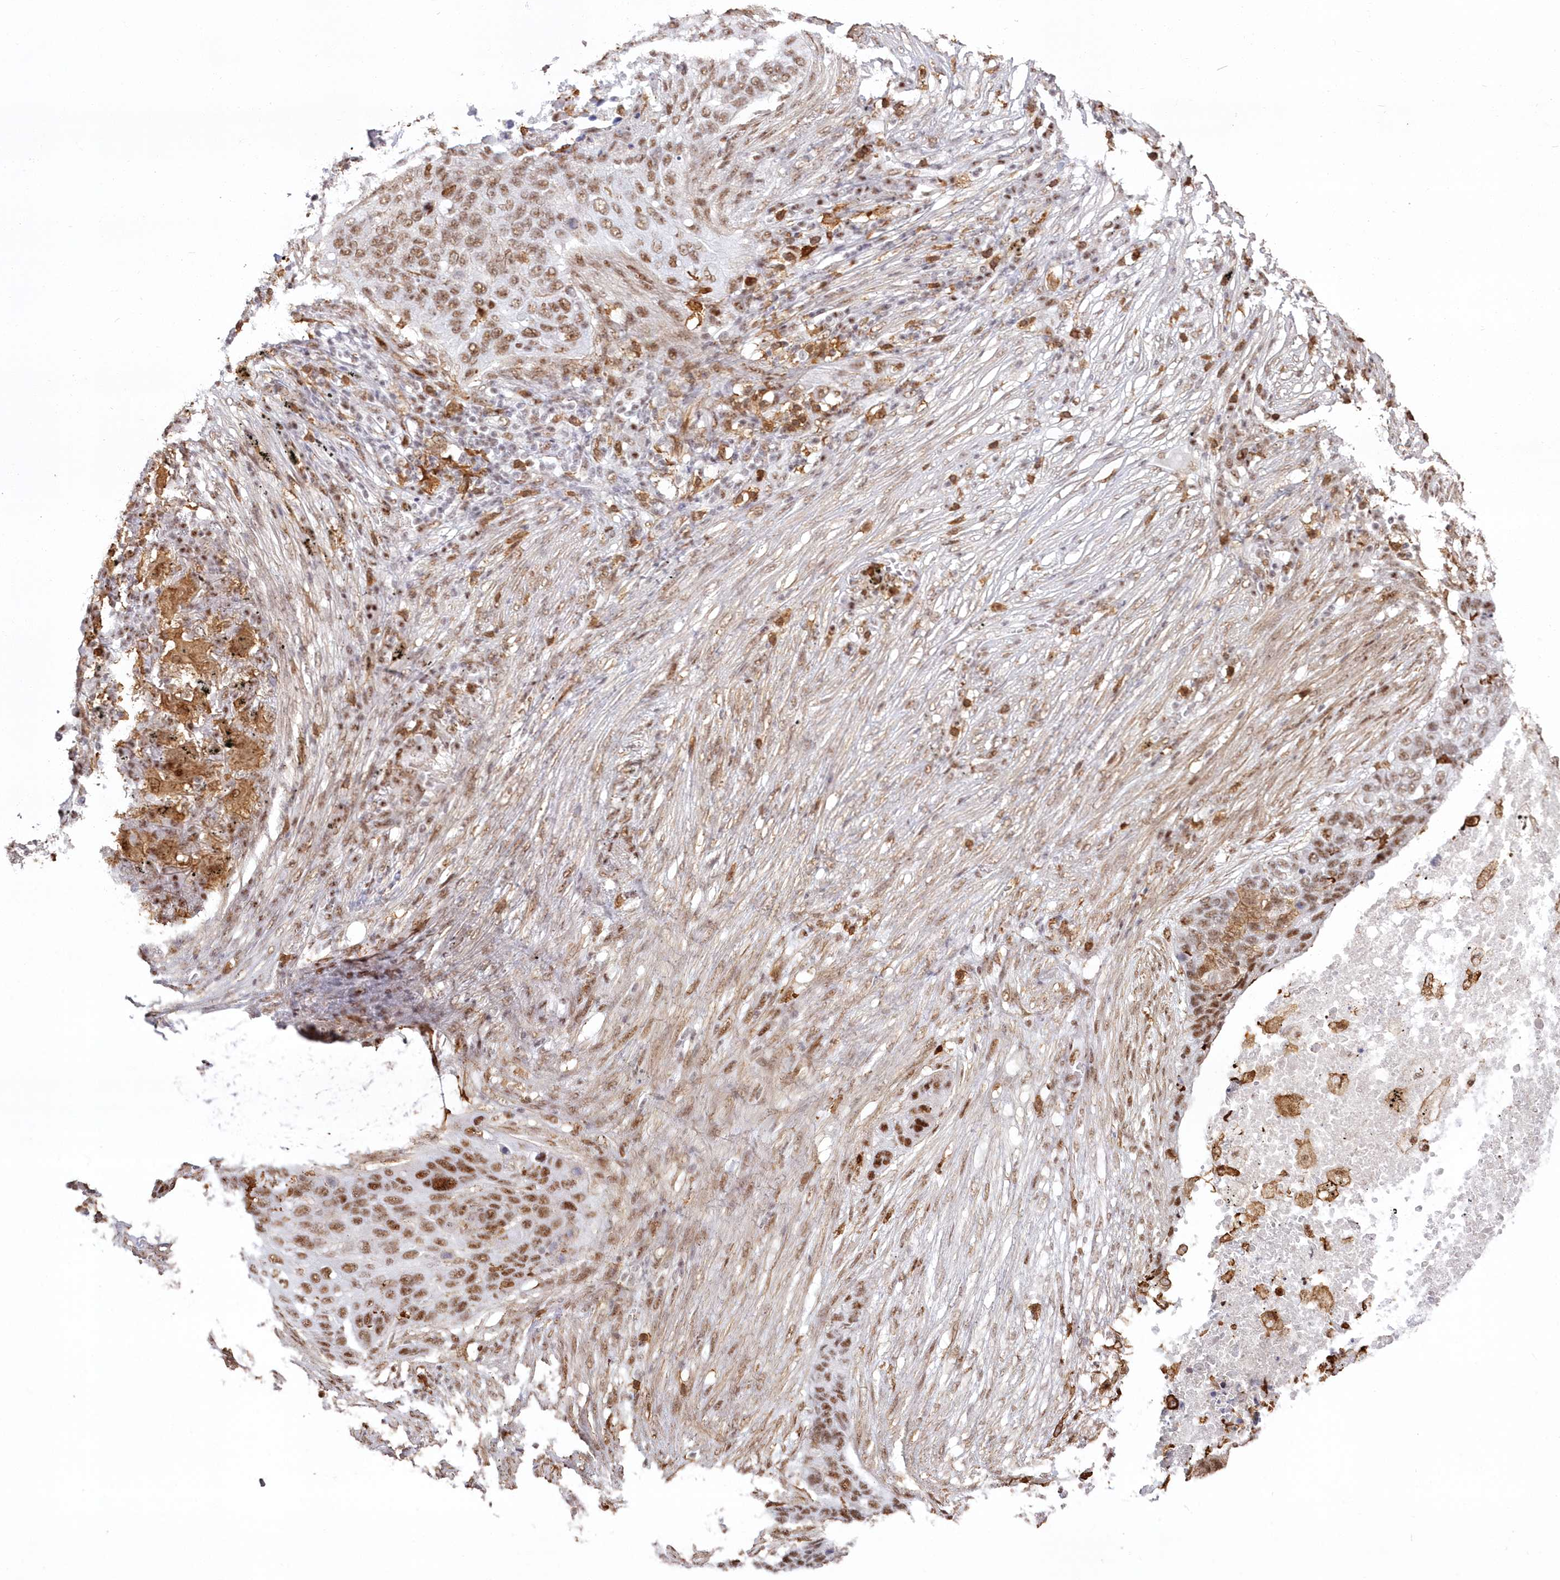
{"staining": {"intensity": "moderate", "quantity": ">75%", "location": "nuclear"}, "tissue": "lung cancer", "cell_type": "Tumor cells", "image_type": "cancer", "snomed": [{"axis": "morphology", "description": "Squamous cell carcinoma, NOS"}, {"axis": "topography", "description": "Lung"}], "caption": "This is an image of IHC staining of squamous cell carcinoma (lung), which shows moderate expression in the nuclear of tumor cells.", "gene": "DDX46", "patient": {"sex": "female", "age": 63}}